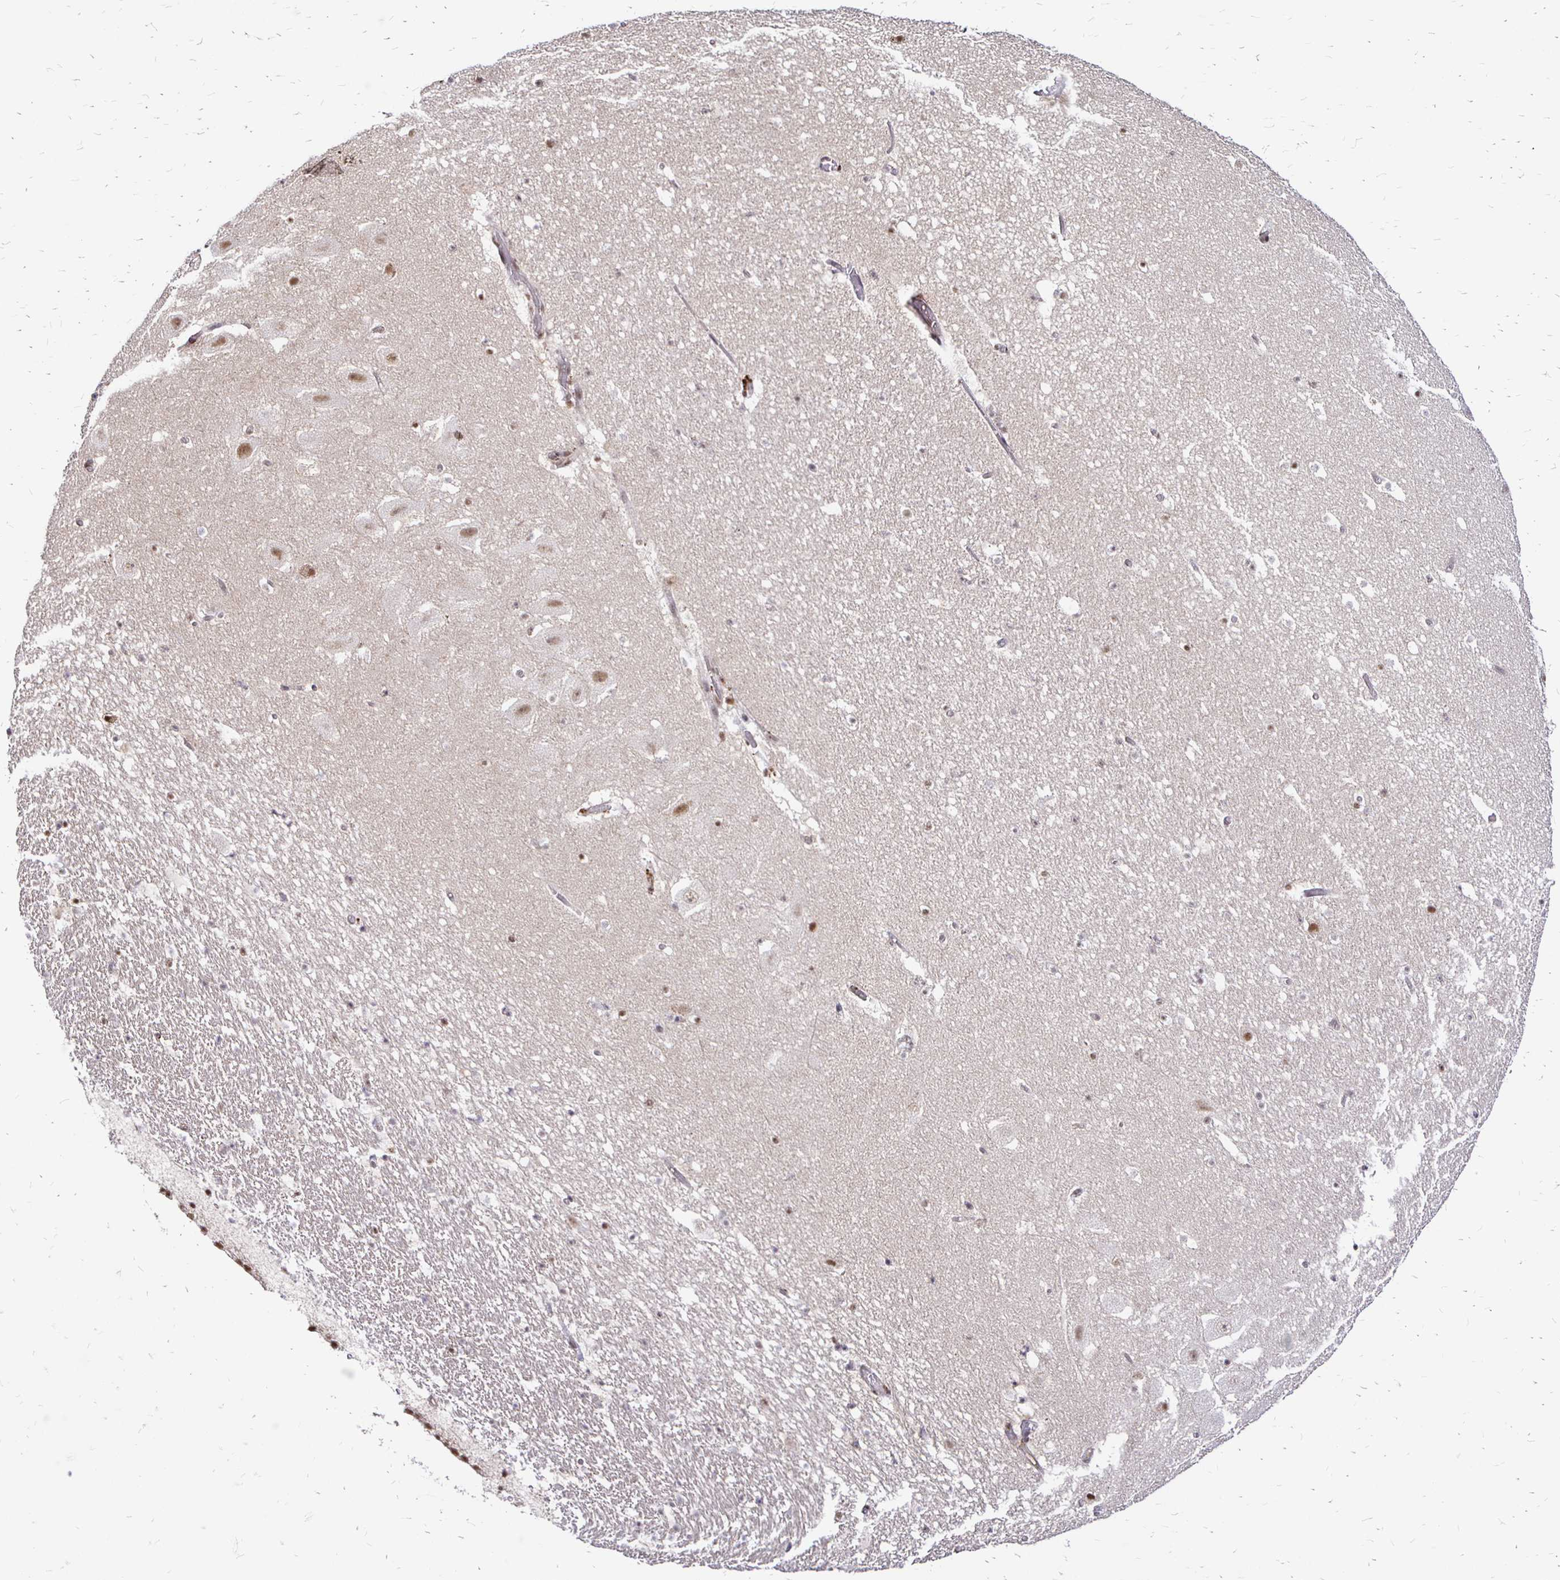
{"staining": {"intensity": "moderate", "quantity": "<25%", "location": "nuclear"}, "tissue": "hippocampus", "cell_type": "Glial cells", "image_type": "normal", "snomed": [{"axis": "morphology", "description": "Normal tissue, NOS"}, {"axis": "topography", "description": "Hippocampus"}], "caption": "Immunohistochemical staining of benign hippocampus displays low levels of moderate nuclear staining in about <25% of glial cells.", "gene": "SIN3A", "patient": {"sex": "female", "age": 42}}